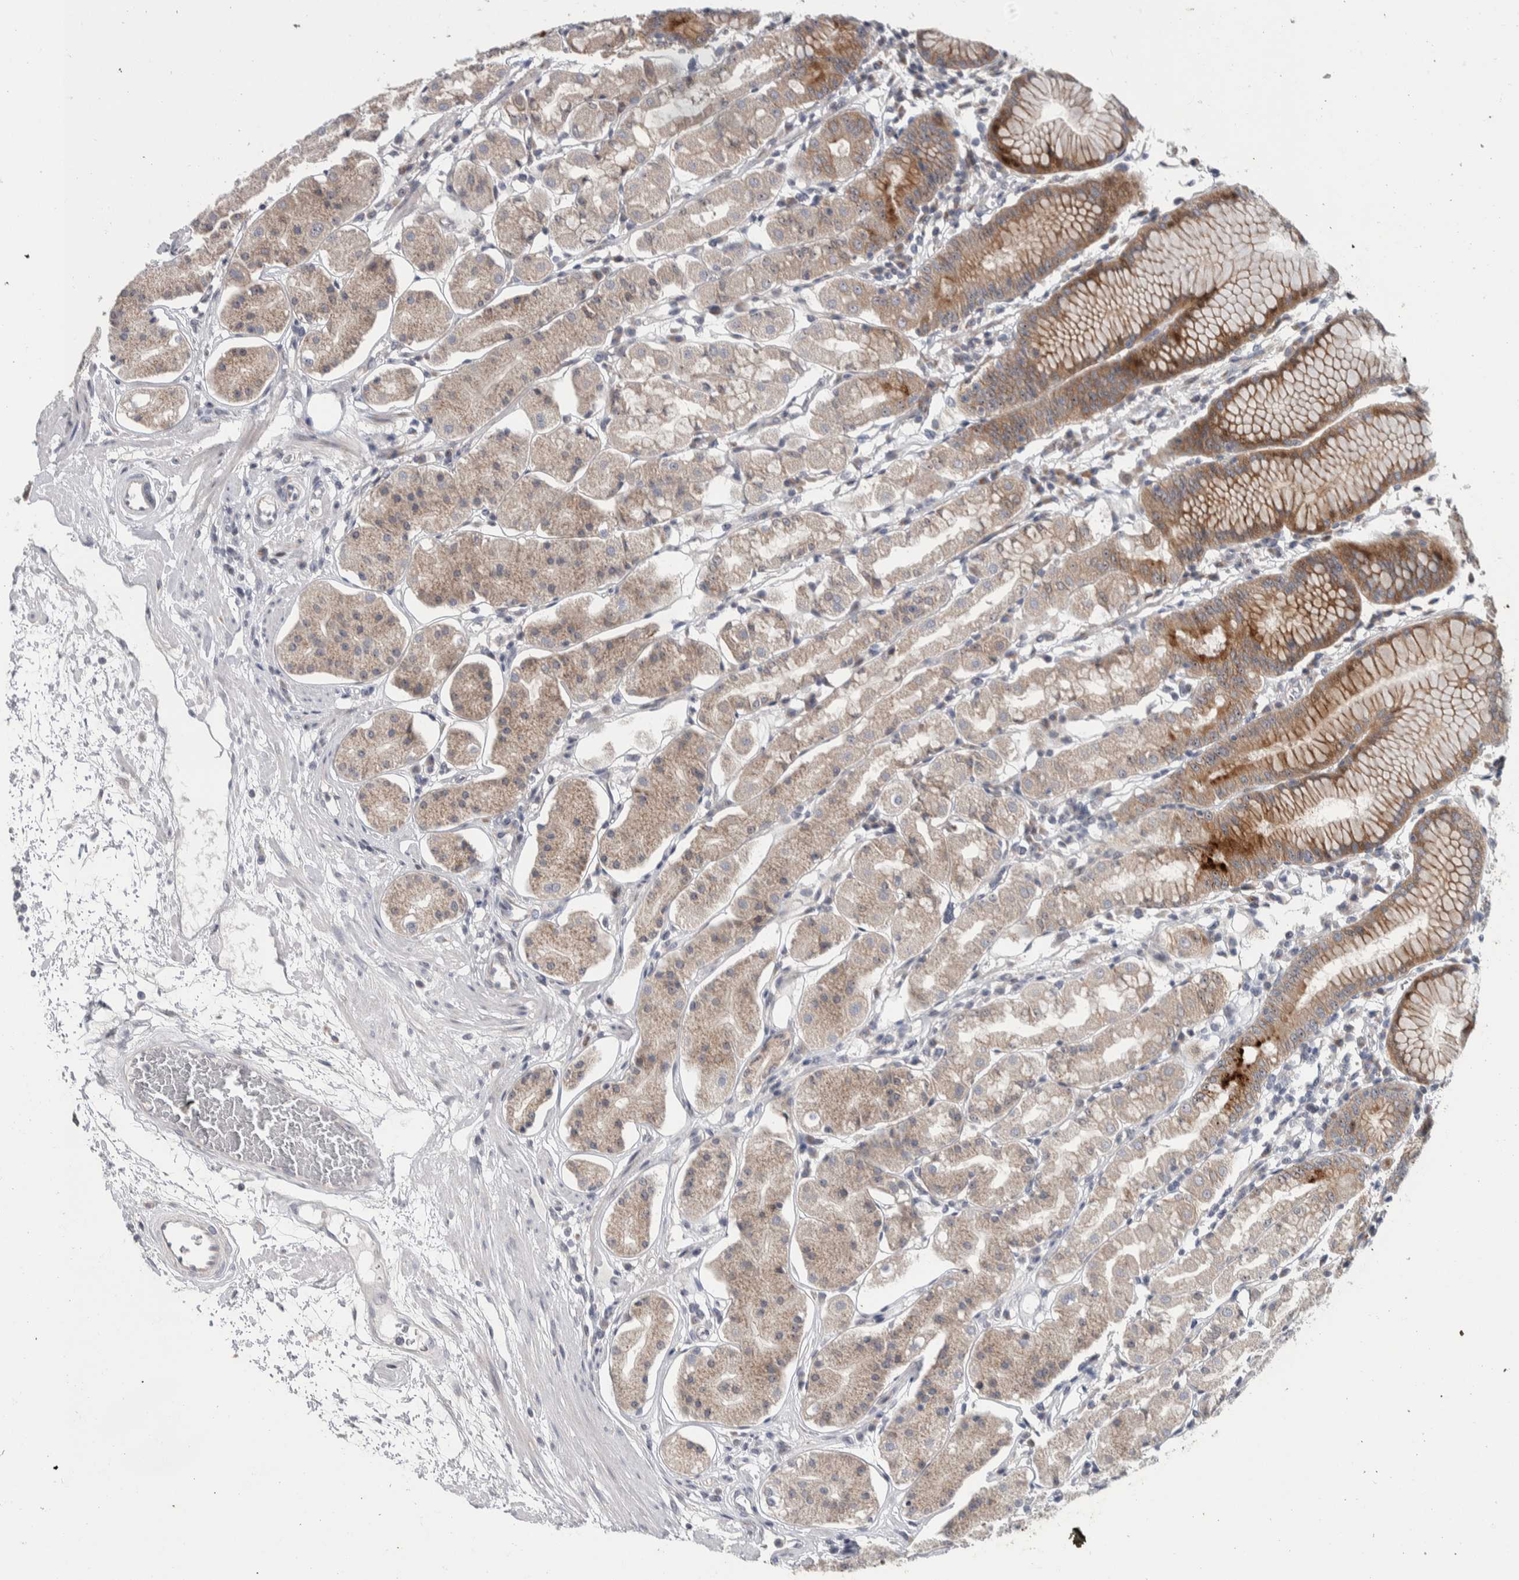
{"staining": {"intensity": "moderate", "quantity": "25%-75%", "location": "cytoplasmic/membranous"}, "tissue": "stomach", "cell_type": "Glandular cells", "image_type": "normal", "snomed": [{"axis": "morphology", "description": "Normal tissue, NOS"}, {"axis": "topography", "description": "Stomach"}, {"axis": "topography", "description": "Stomach, lower"}], "caption": "Brown immunohistochemical staining in normal stomach shows moderate cytoplasmic/membranous staining in approximately 25%-75% of glandular cells.", "gene": "PRRG4", "patient": {"sex": "female", "age": 56}}